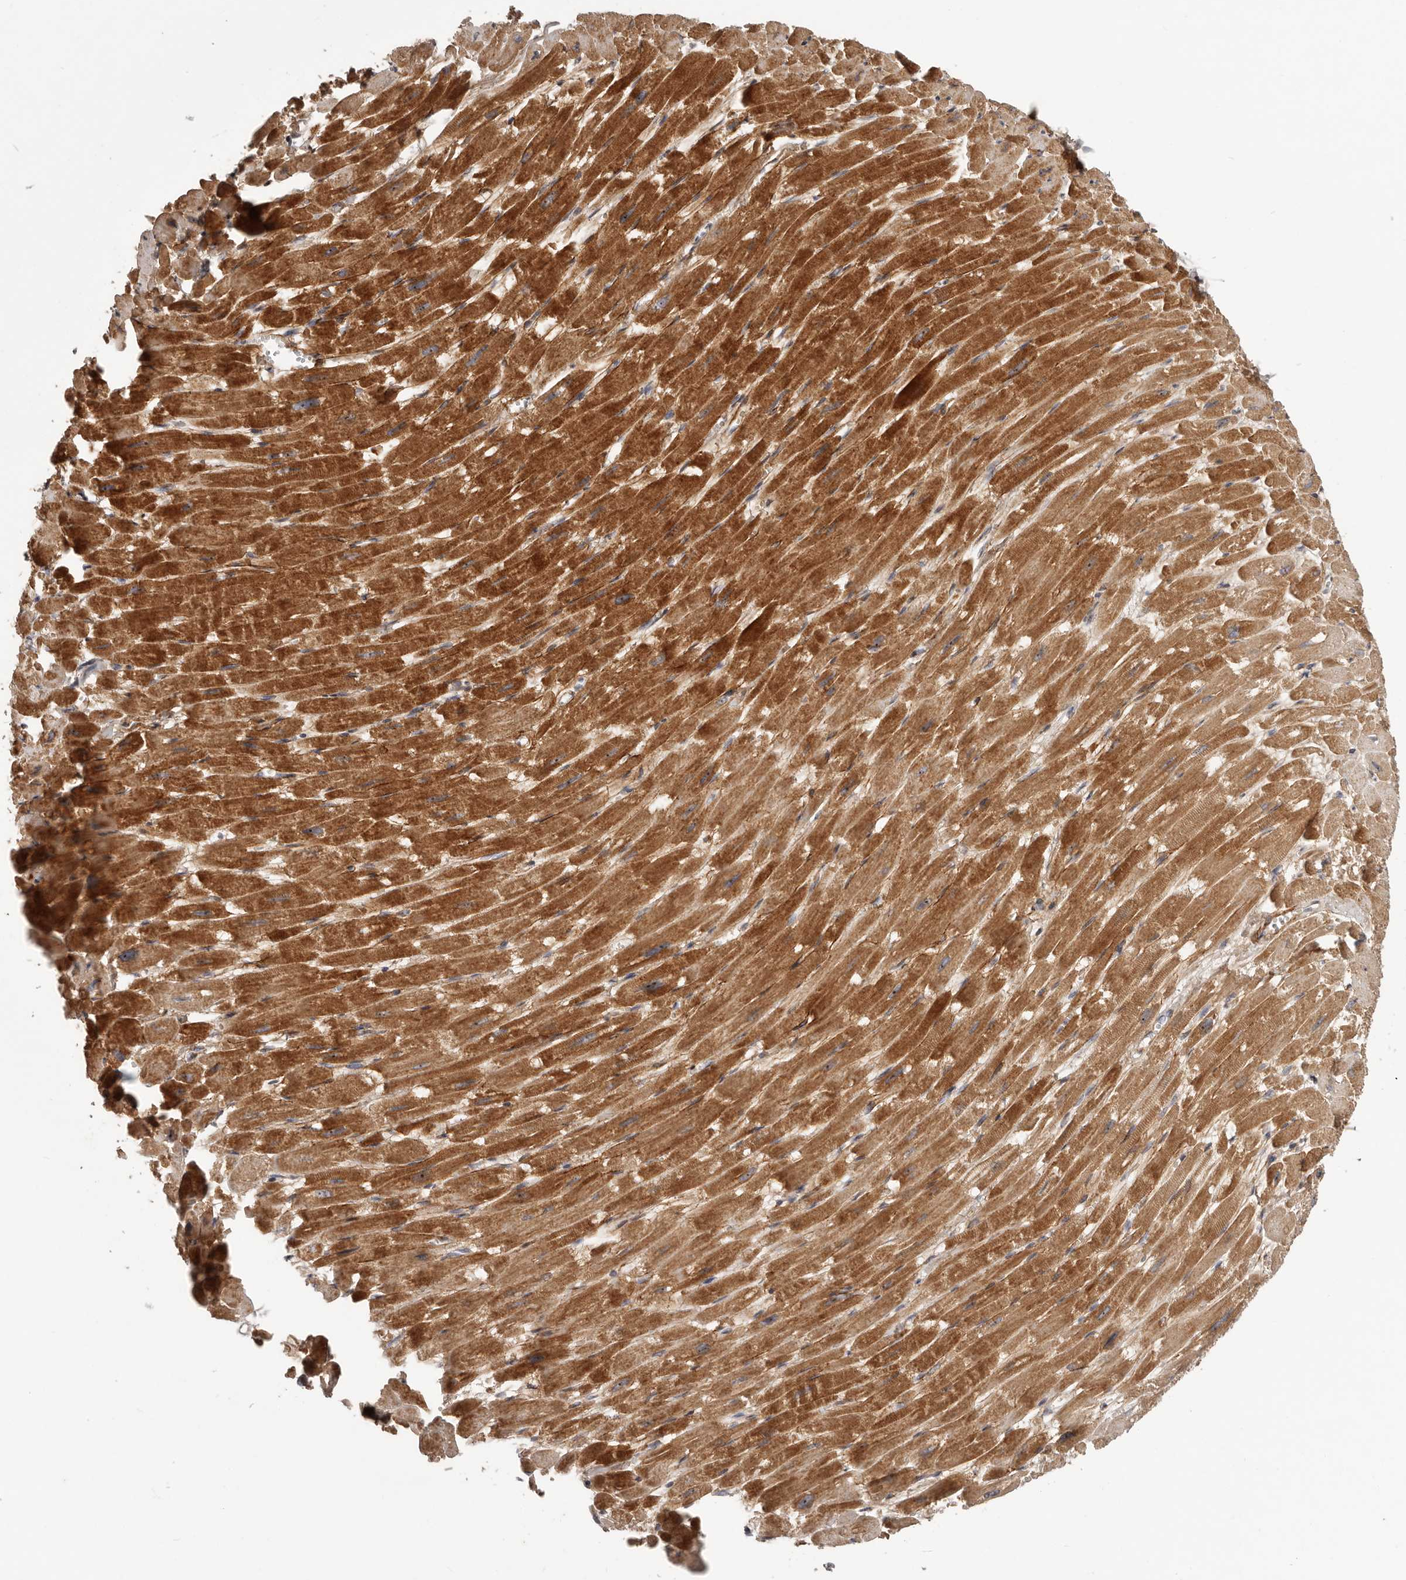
{"staining": {"intensity": "strong", "quantity": "25%-75%", "location": "cytoplasmic/membranous"}, "tissue": "heart muscle", "cell_type": "Cardiomyocytes", "image_type": "normal", "snomed": [{"axis": "morphology", "description": "Normal tissue, NOS"}, {"axis": "topography", "description": "Heart"}], "caption": "This histopathology image shows unremarkable heart muscle stained with immunohistochemistry to label a protein in brown. The cytoplasmic/membranous of cardiomyocytes show strong positivity for the protein. Nuclei are counter-stained blue.", "gene": "MRPS10", "patient": {"sex": "male", "age": 54}}